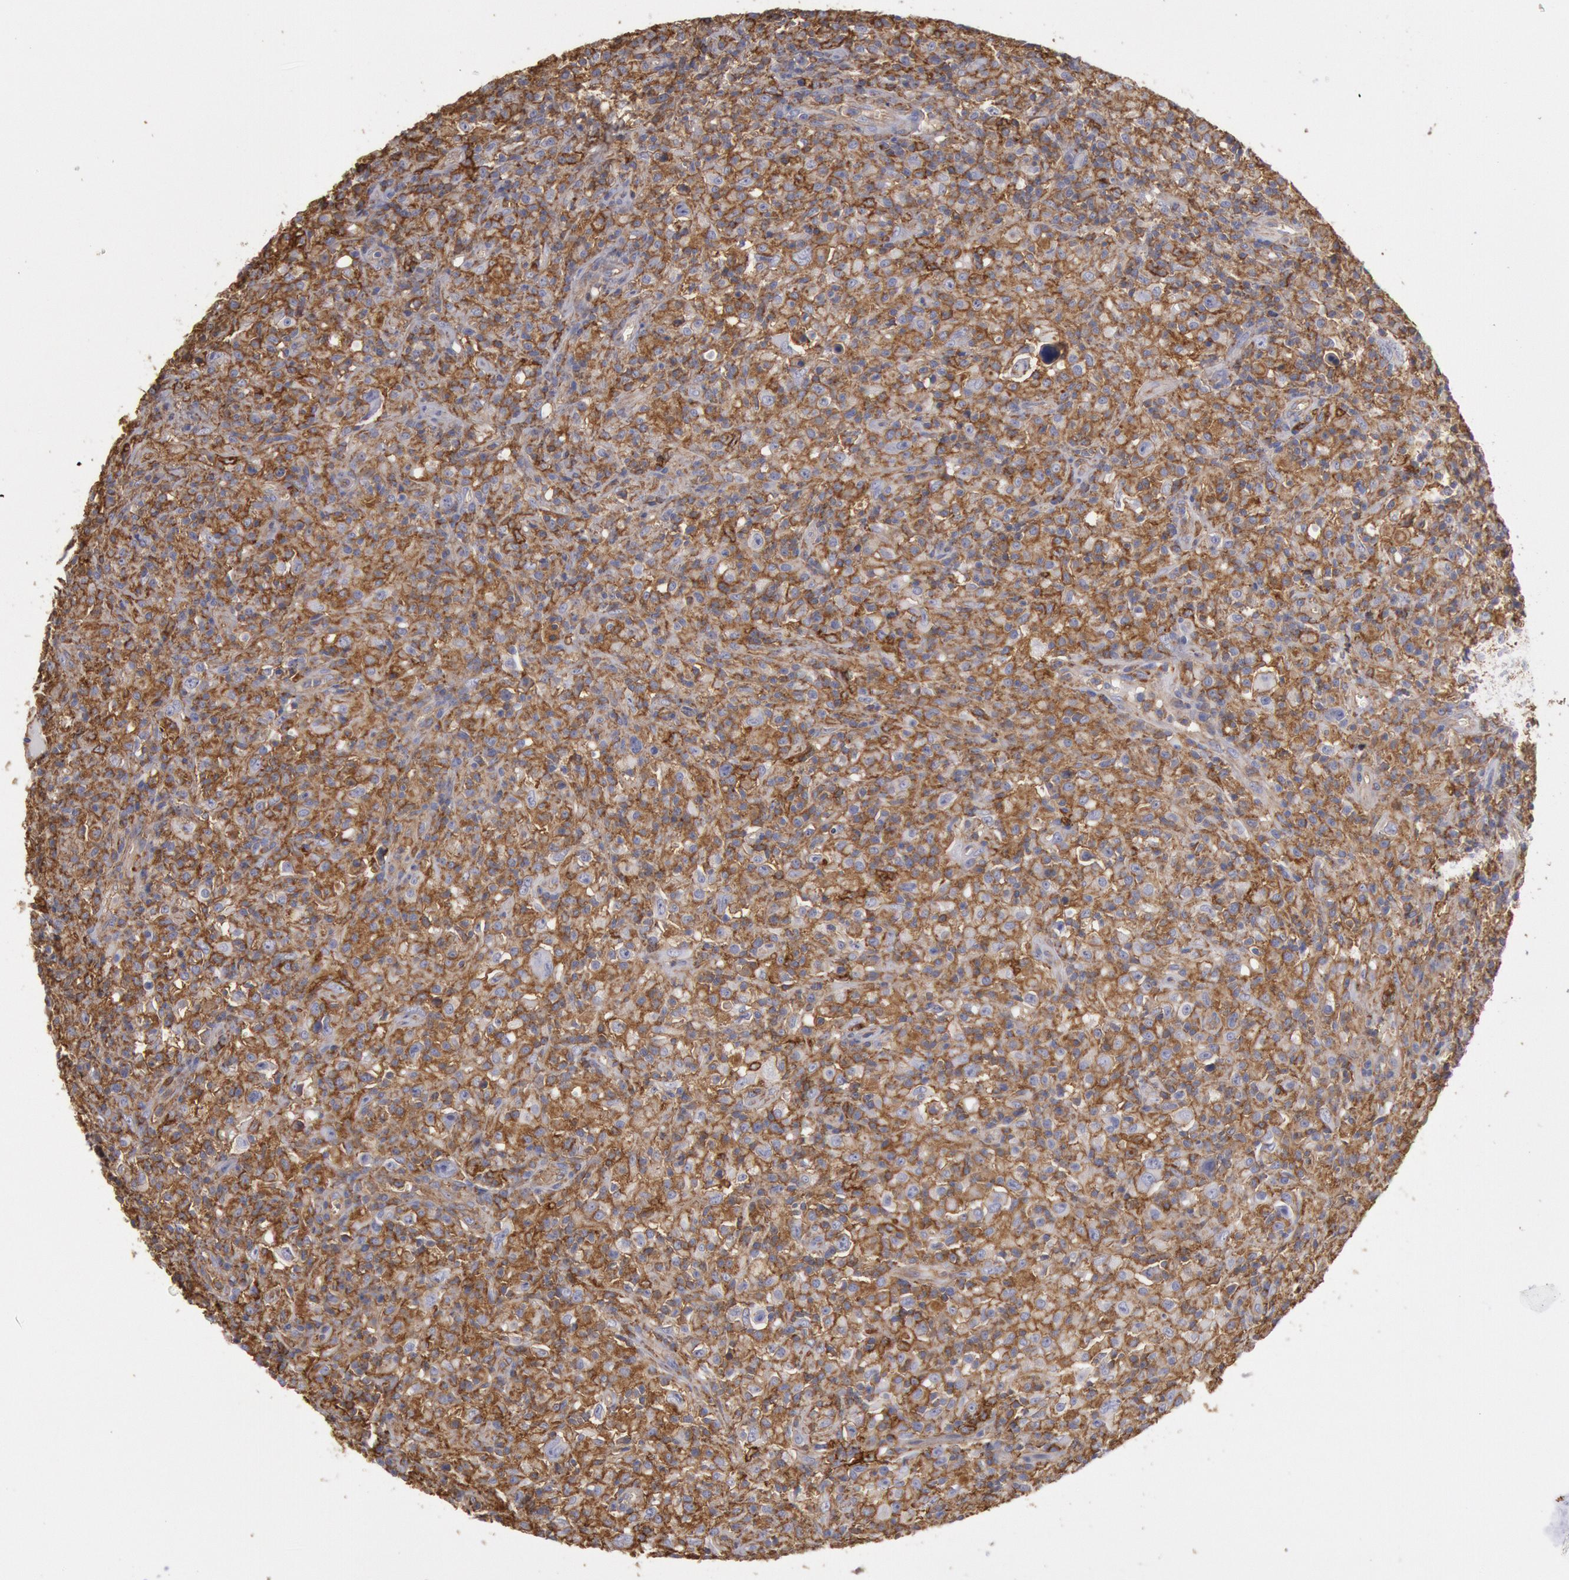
{"staining": {"intensity": "moderate", "quantity": ">75%", "location": "cytoplasmic/membranous"}, "tissue": "lymphoma", "cell_type": "Tumor cells", "image_type": "cancer", "snomed": [{"axis": "morphology", "description": "Hodgkin's disease, NOS"}, {"axis": "topography", "description": "Lymph node"}], "caption": "Tumor cells display medium levels of moderate cytoplasmic/membranous positivity in about >75% of cells in human Hodgkin's disease.", "gene": "SNAP23", "patient": {"sex": "male", "age": 46}}